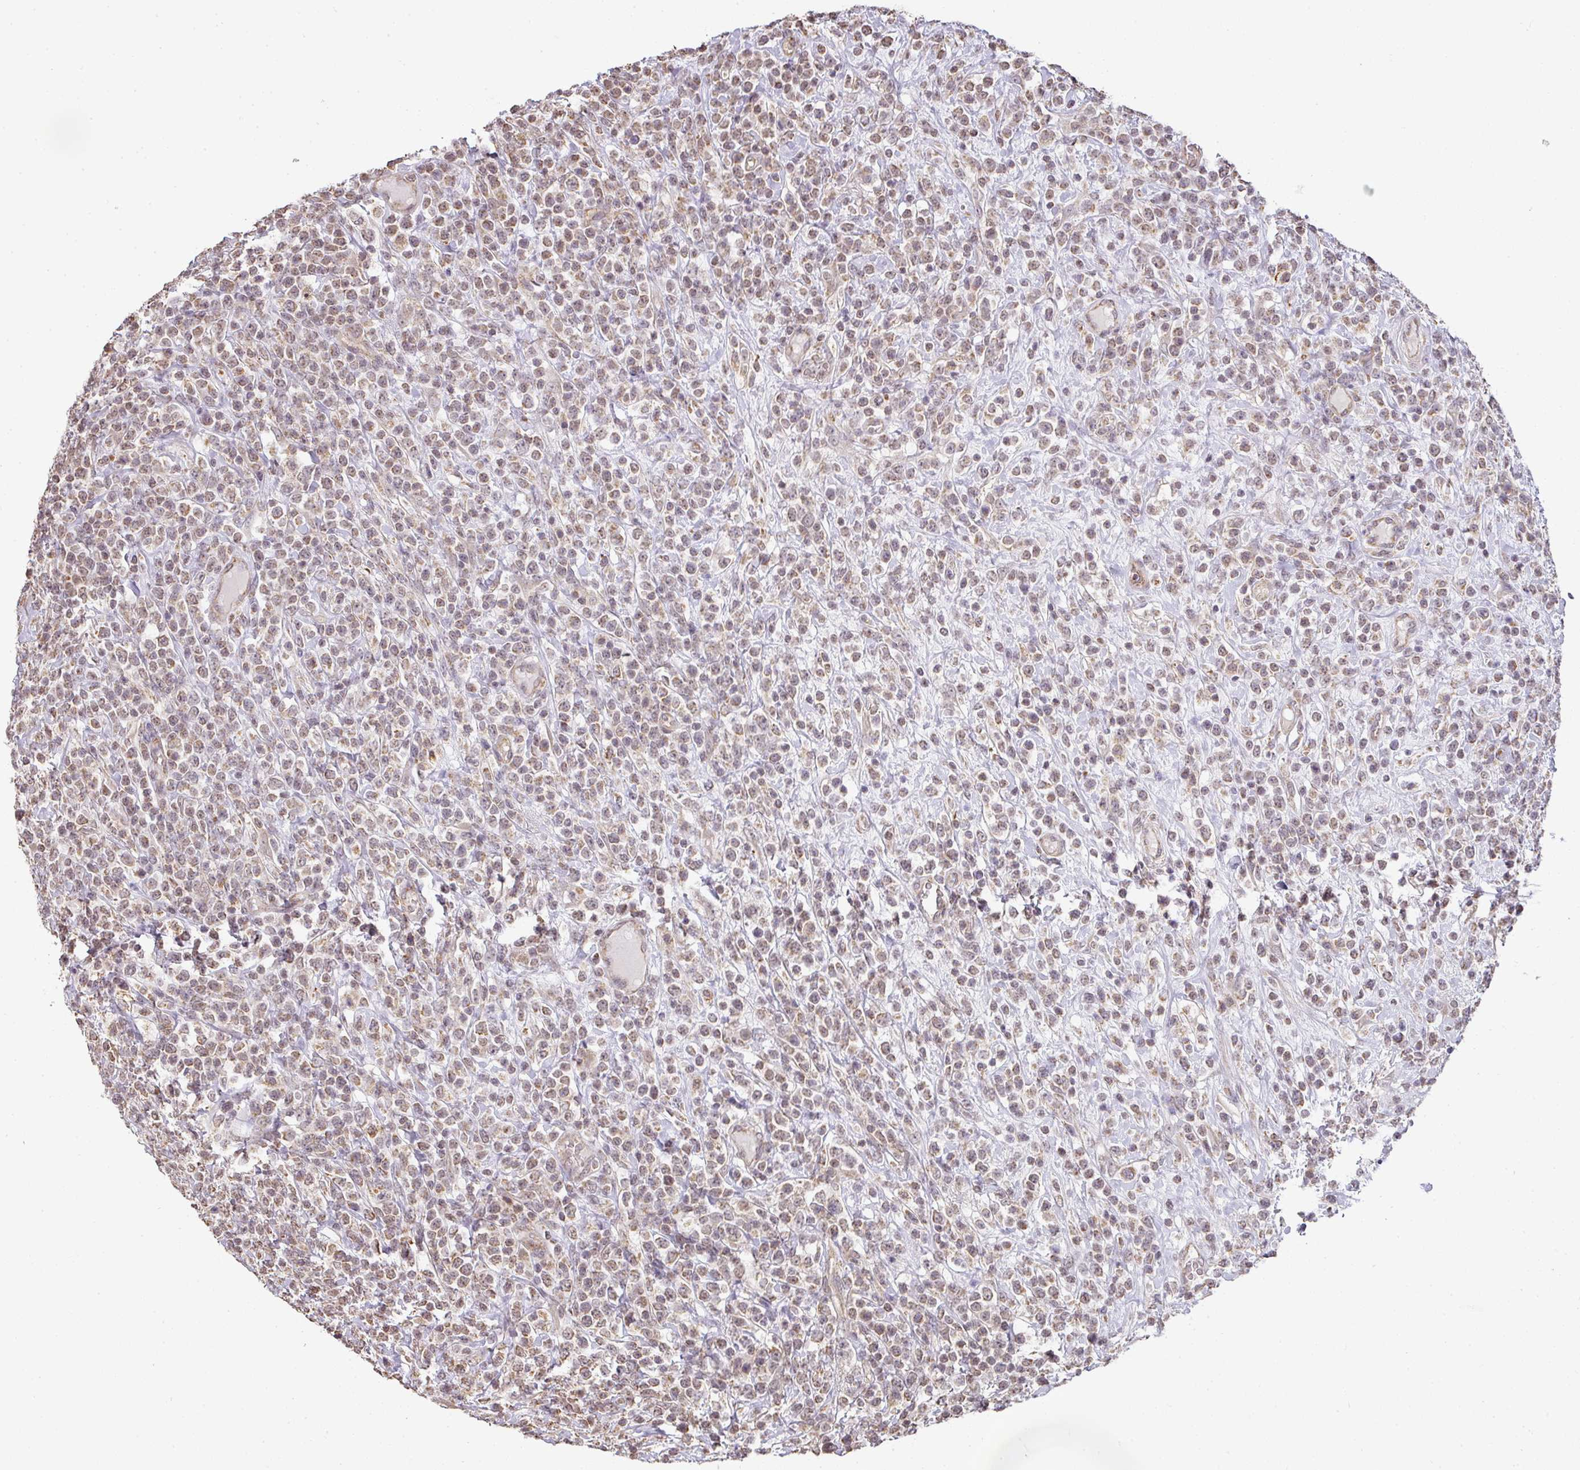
{"staining": {"intensity": "moderate", "quantity": ">75%", "location": "cytoplasmic/membranous"}, "tissue": "lymphoma", "cell_type": "Tumor cells", "image_type": "cancer", "snomed": [{"axis": "morphology", "description": "Malignant lymphoma, non-Hodgkin's type, High grade"}, {"axis": "topography", "description": "Colon"}], "caption": "Immunohistochemistry of human high-grade malignant lymphoma, non-Hodgkin's type shows medium levels of moderate cytoplasmic/membranous positivity in approximately >75% of tumor cells.", "gene": "MYOM2", "patient": {"sex": "female", "age": 53}}